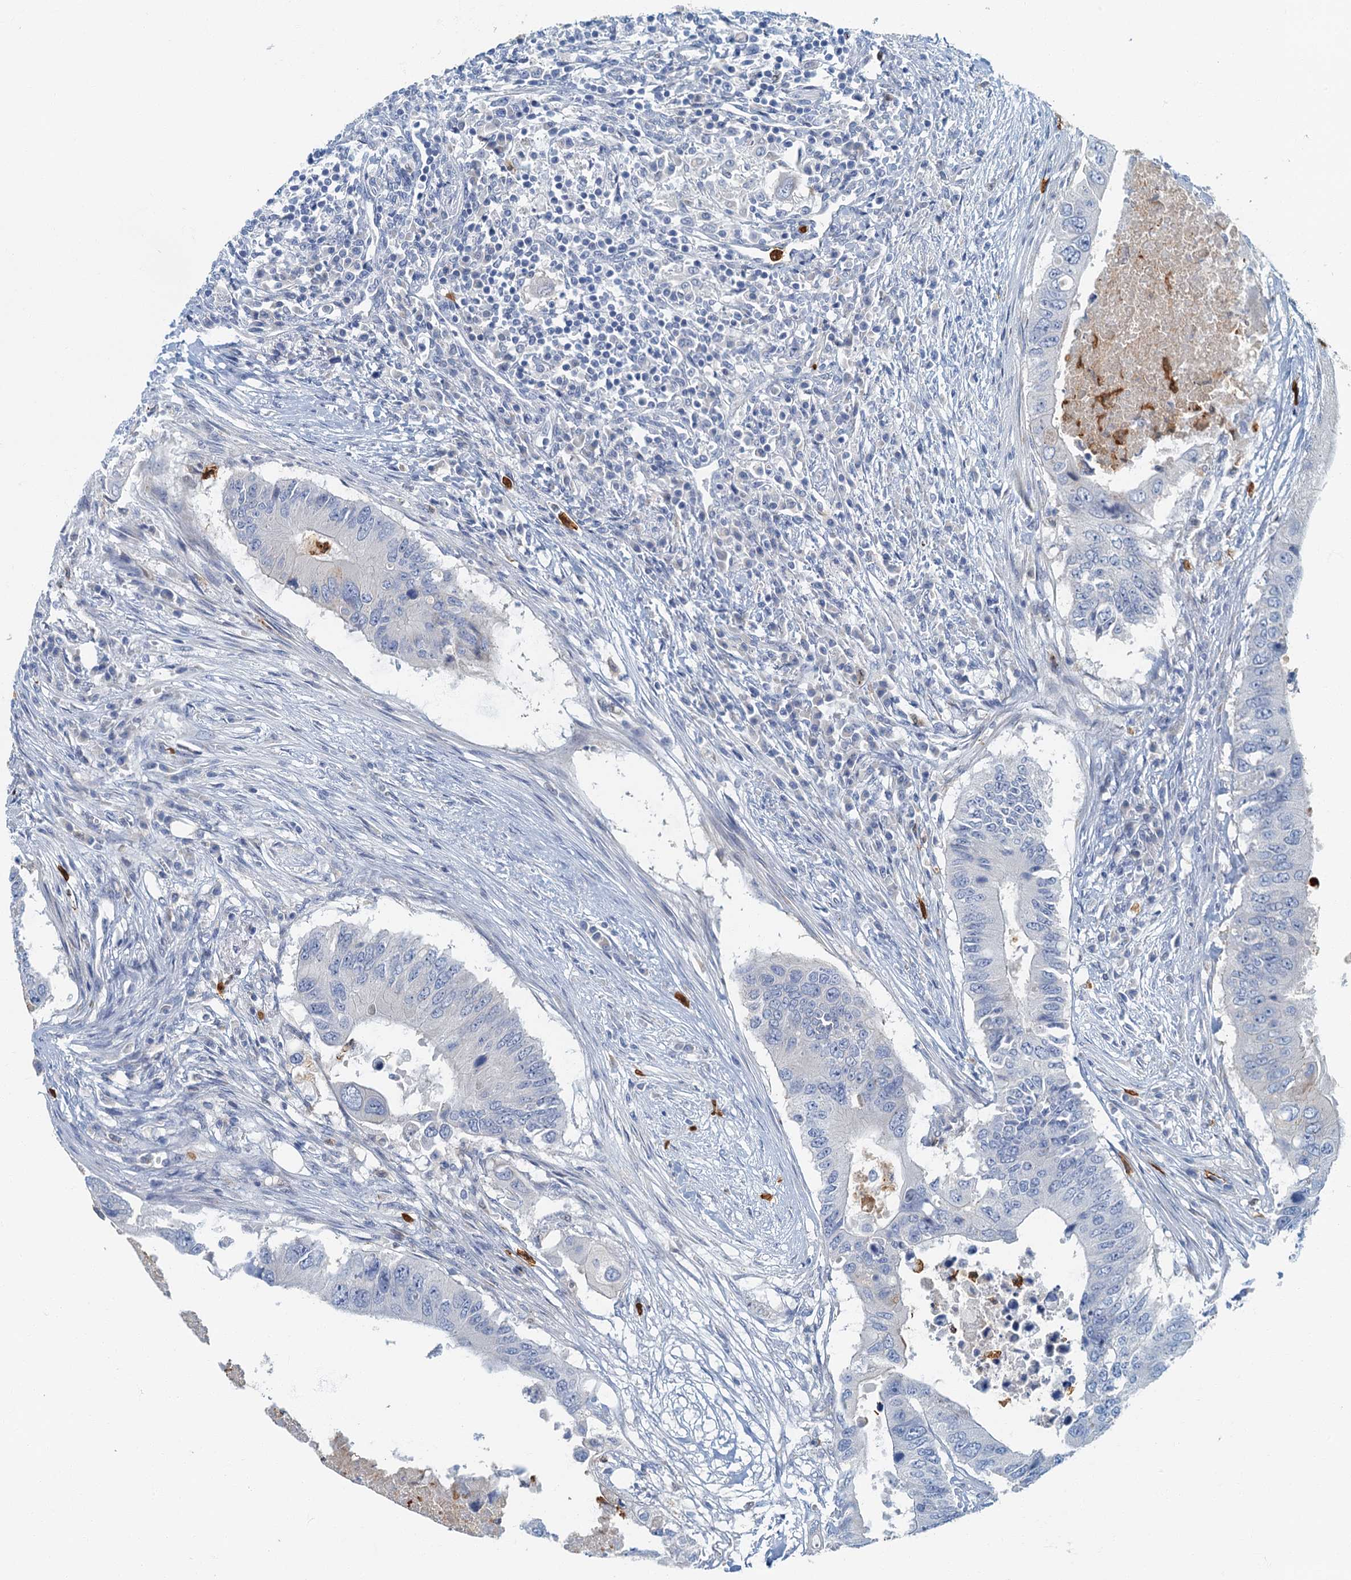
{"staining": {"intensity": "negative", "quantity": "none", "location": "none"}, "tissue": "colorectal cancer", "cell_type": "Tumor cells", "image_type": "cancer", "snomed": [{"axis": "morphology", "description": "Adenocarcinoma, NOS"}, {"axis": "topography", "description": "Colon"}], "caption": "This is an immunohistochemistry image of colorectal adenocarcinoma. There is no positivity in tumor cells.", "gene": "ANKDD1A", "patient": {"sex": "male", "age": 71}}